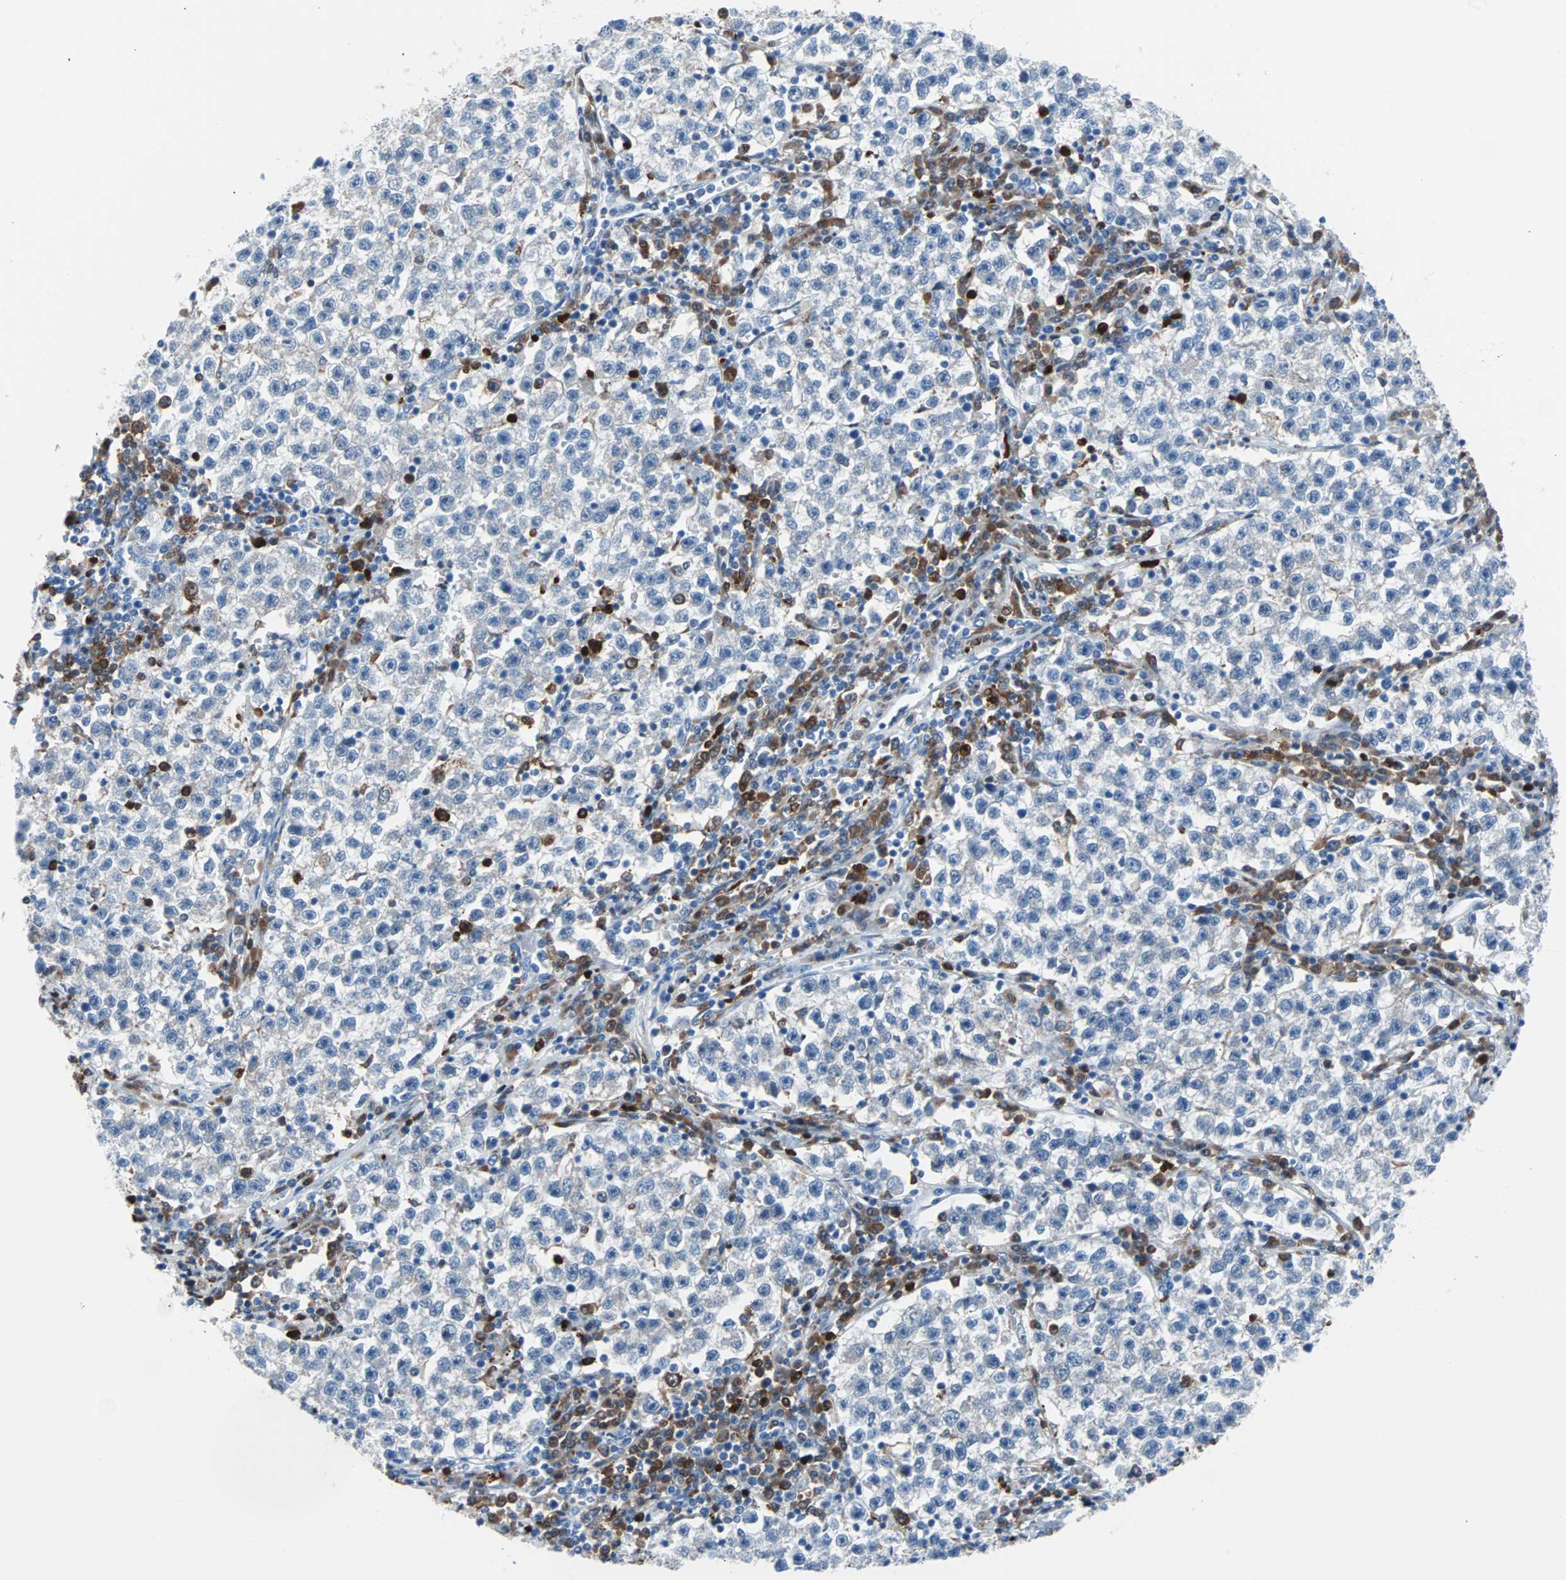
{"staining": {"intensity": "negative", "quantity": "none", "location": "none"}, "tissue": "testis cancer", "cell_type": "Tumor cells", "image_type": "cancer", "snomed": [{"axis": "morphology", "description": "Seminoma, NOS"}, {"axis": "topography", "description": "Testis"}], "caption": "An immunohistochemistry histopathology image of testis seminoma is shown. There is no staining in tumor cells of testis seminoma.", "gene": "SYK", "patient": {"sex": "male", "age": 22}}